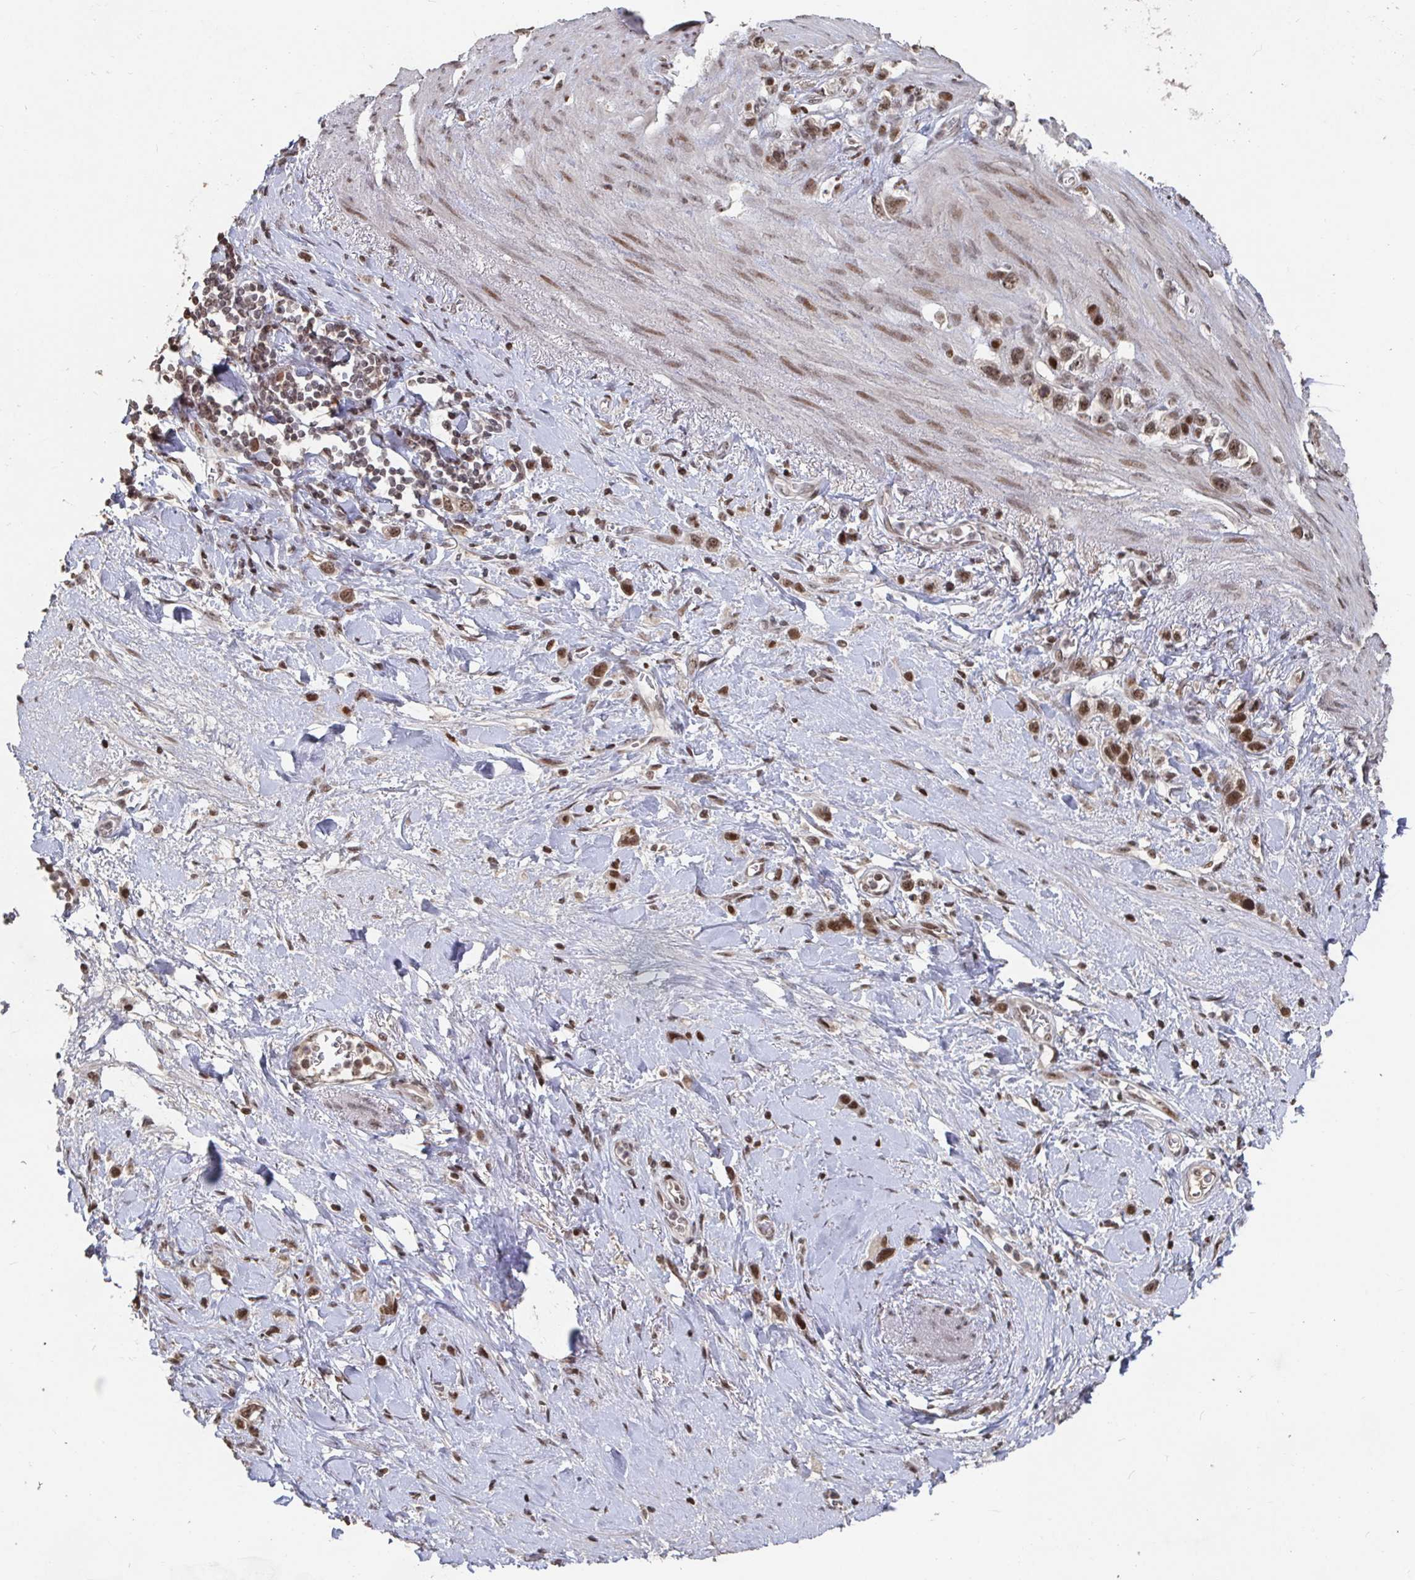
{"staining": {"intensity": "moderate", "quantity": ">75%", "location": "nuclear"}, "tissue": "stomach cancer", "cell_type": "Tumor cells", "image_type": "cancer", "snomed": [{"axis": "morphology", "description": "Adenocarcinoma, NOS"}, {"axis": "topography", "description": "Stomach"}], "caption": "Stomach cancer stained with DAB immunohistochemistry reveals medium levels of moderate nuclear expression in approximately >75% of tumor cells.", "gene": "ZDHHC12", "patient": {"sex": "female", "age": 65}}